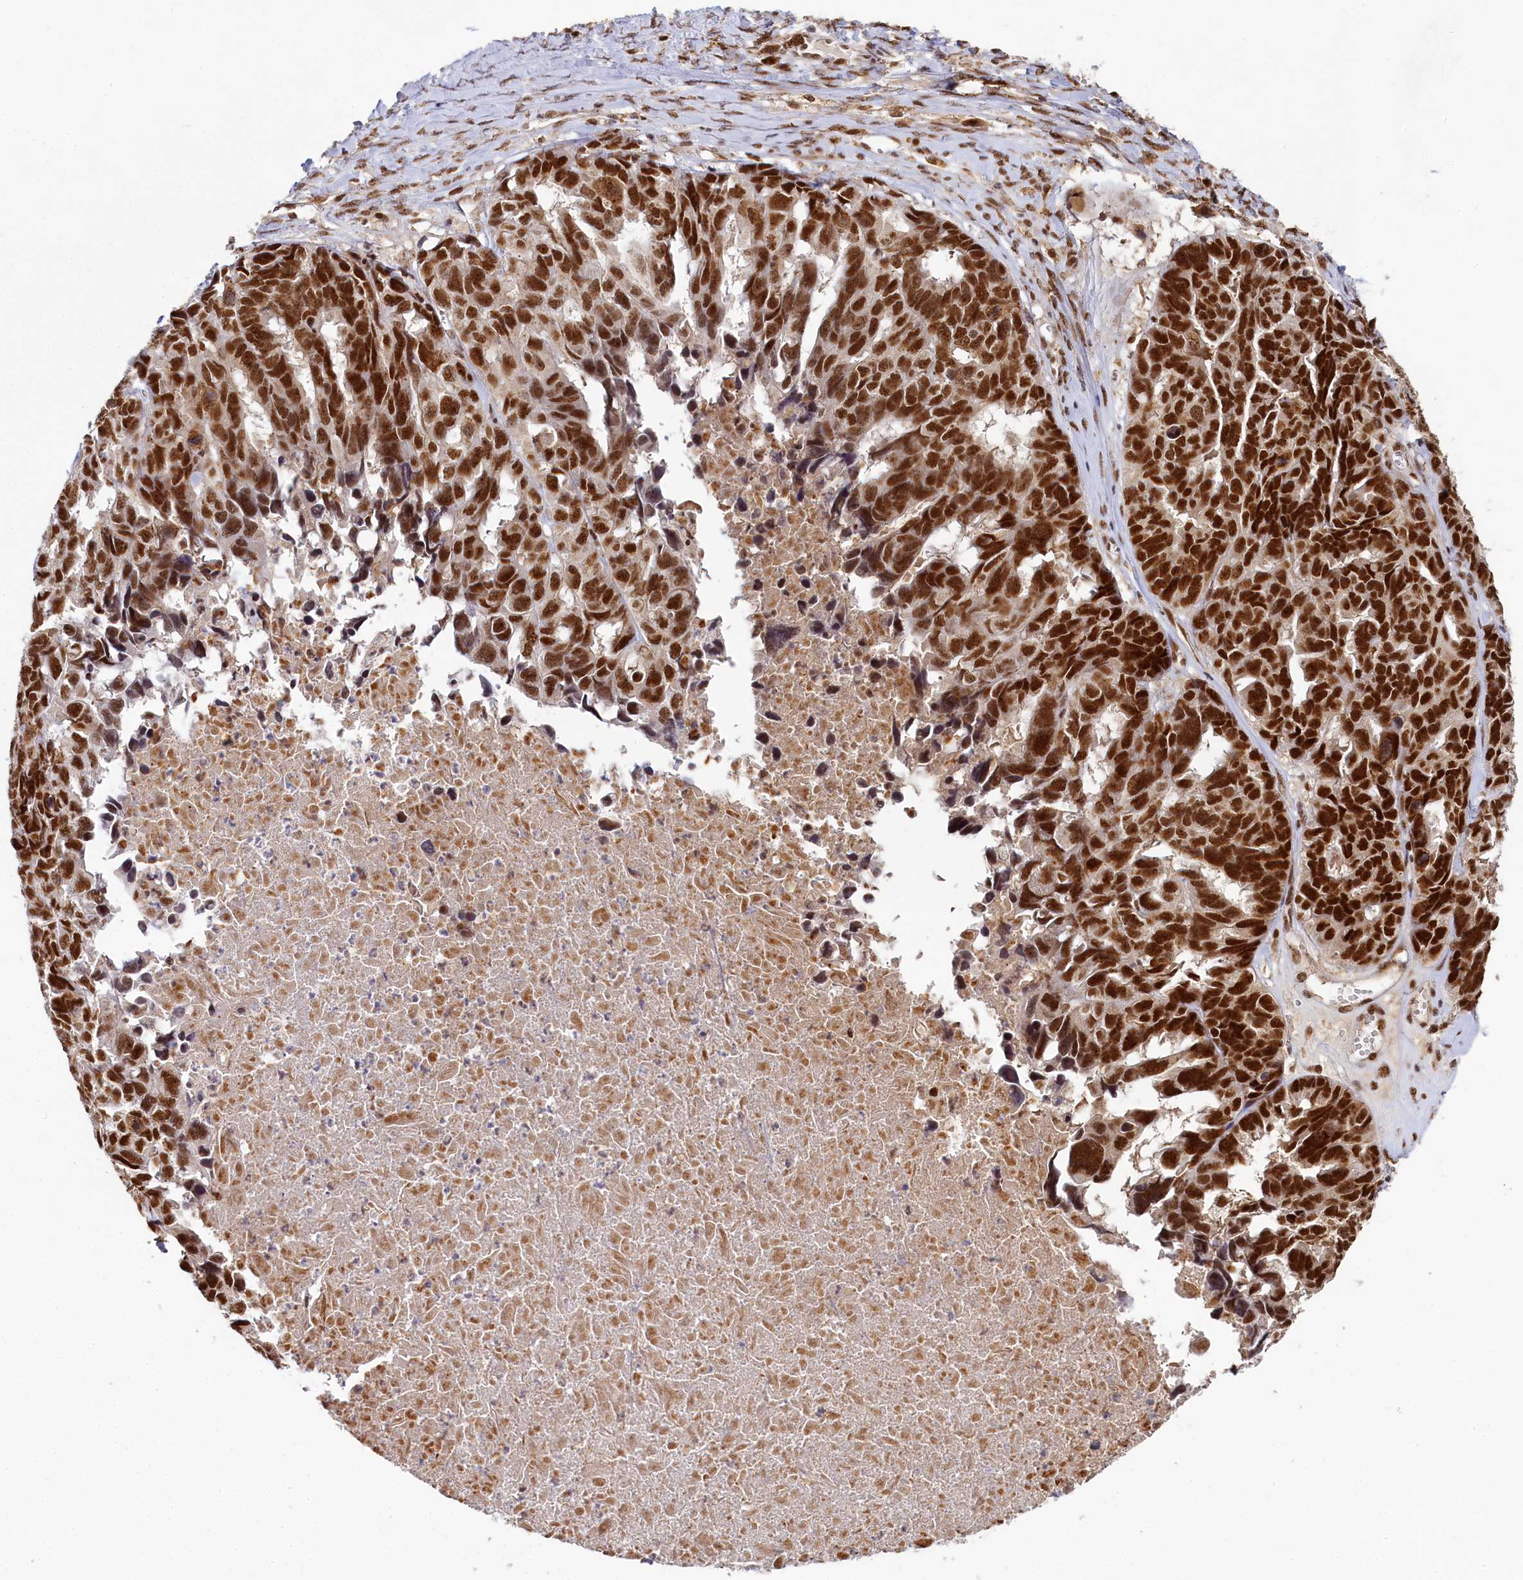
{"staining": {"intensity": "strong", "quantity": ">75%", "location": "nuclear"}, "tissue": "ovarian cancer", "cell_type": "Tumor cells", "image_type": "cancer", "snomed": [{"axis": "morphology", "description": "Cystadenocarcinoma, serous, NOS"}, {"axis": "topography", "description": "Ovary"}], "caption": "Ovarian cancer was stained to show a protein in brown. There is high levels of strong nuclear expression in about >75% of tumor cells.", "gene": "PPHLN1", "patient": {"sex": "female", "age": 79}}